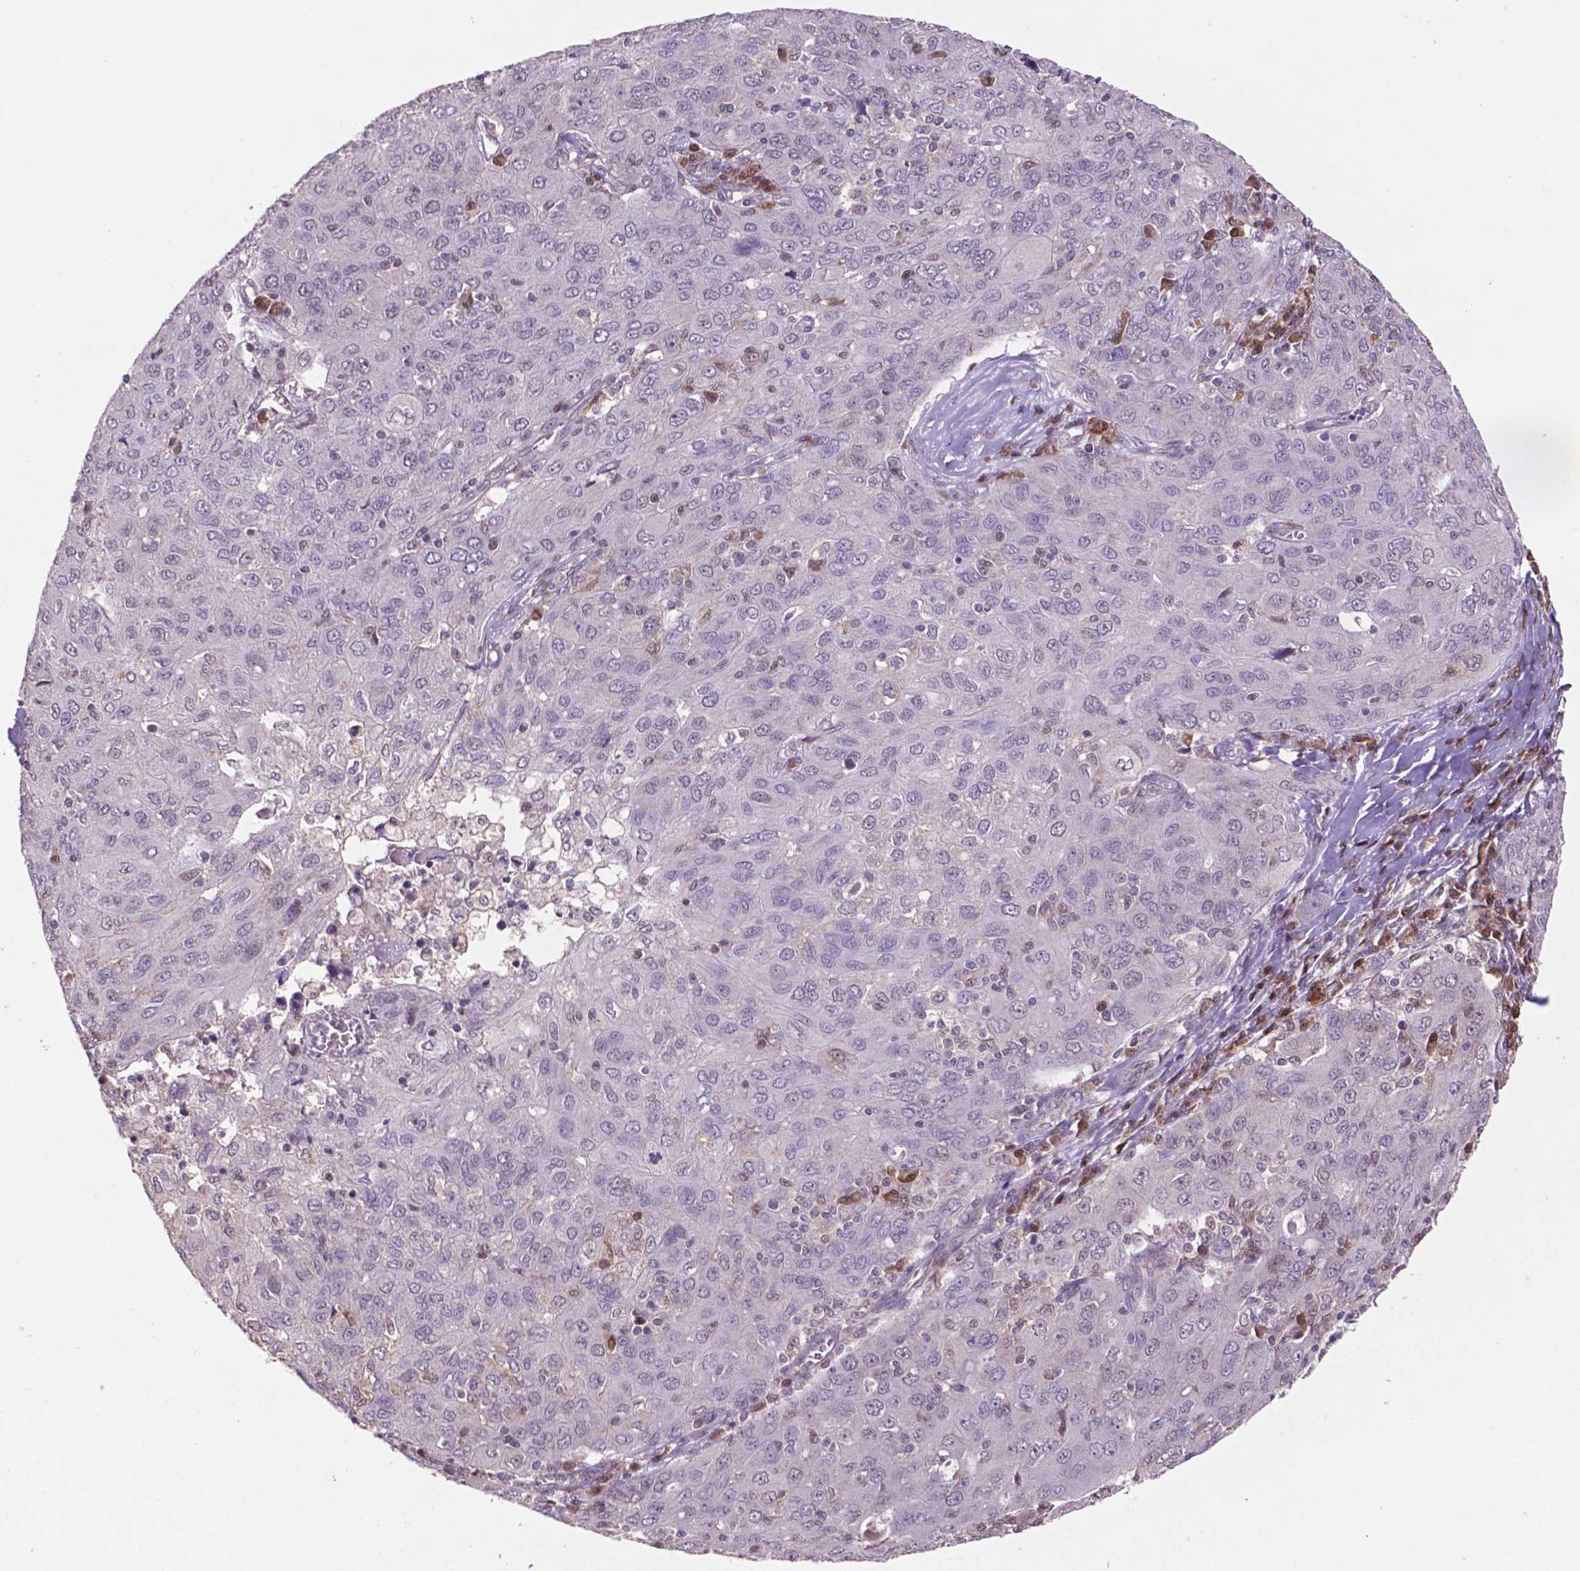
{"staining": {"intensity": "negative", "quantity": "none", "location": "none"}, "tissue": "ovarian cancer", "cell_type": "Tumor cells", "image_type": "cancer", "snomed": [{"axis": "morphology", "description": "Carcinoma, endometroid"}, {"axis": "topography", "description": "Ovary"}], "caption": "The photomicrograph demonstrates no staining of tumor cells in ovarian endometroid carcinoma.", "gene": "GLRX", "patient": {"sex": "female", "age": 50}}